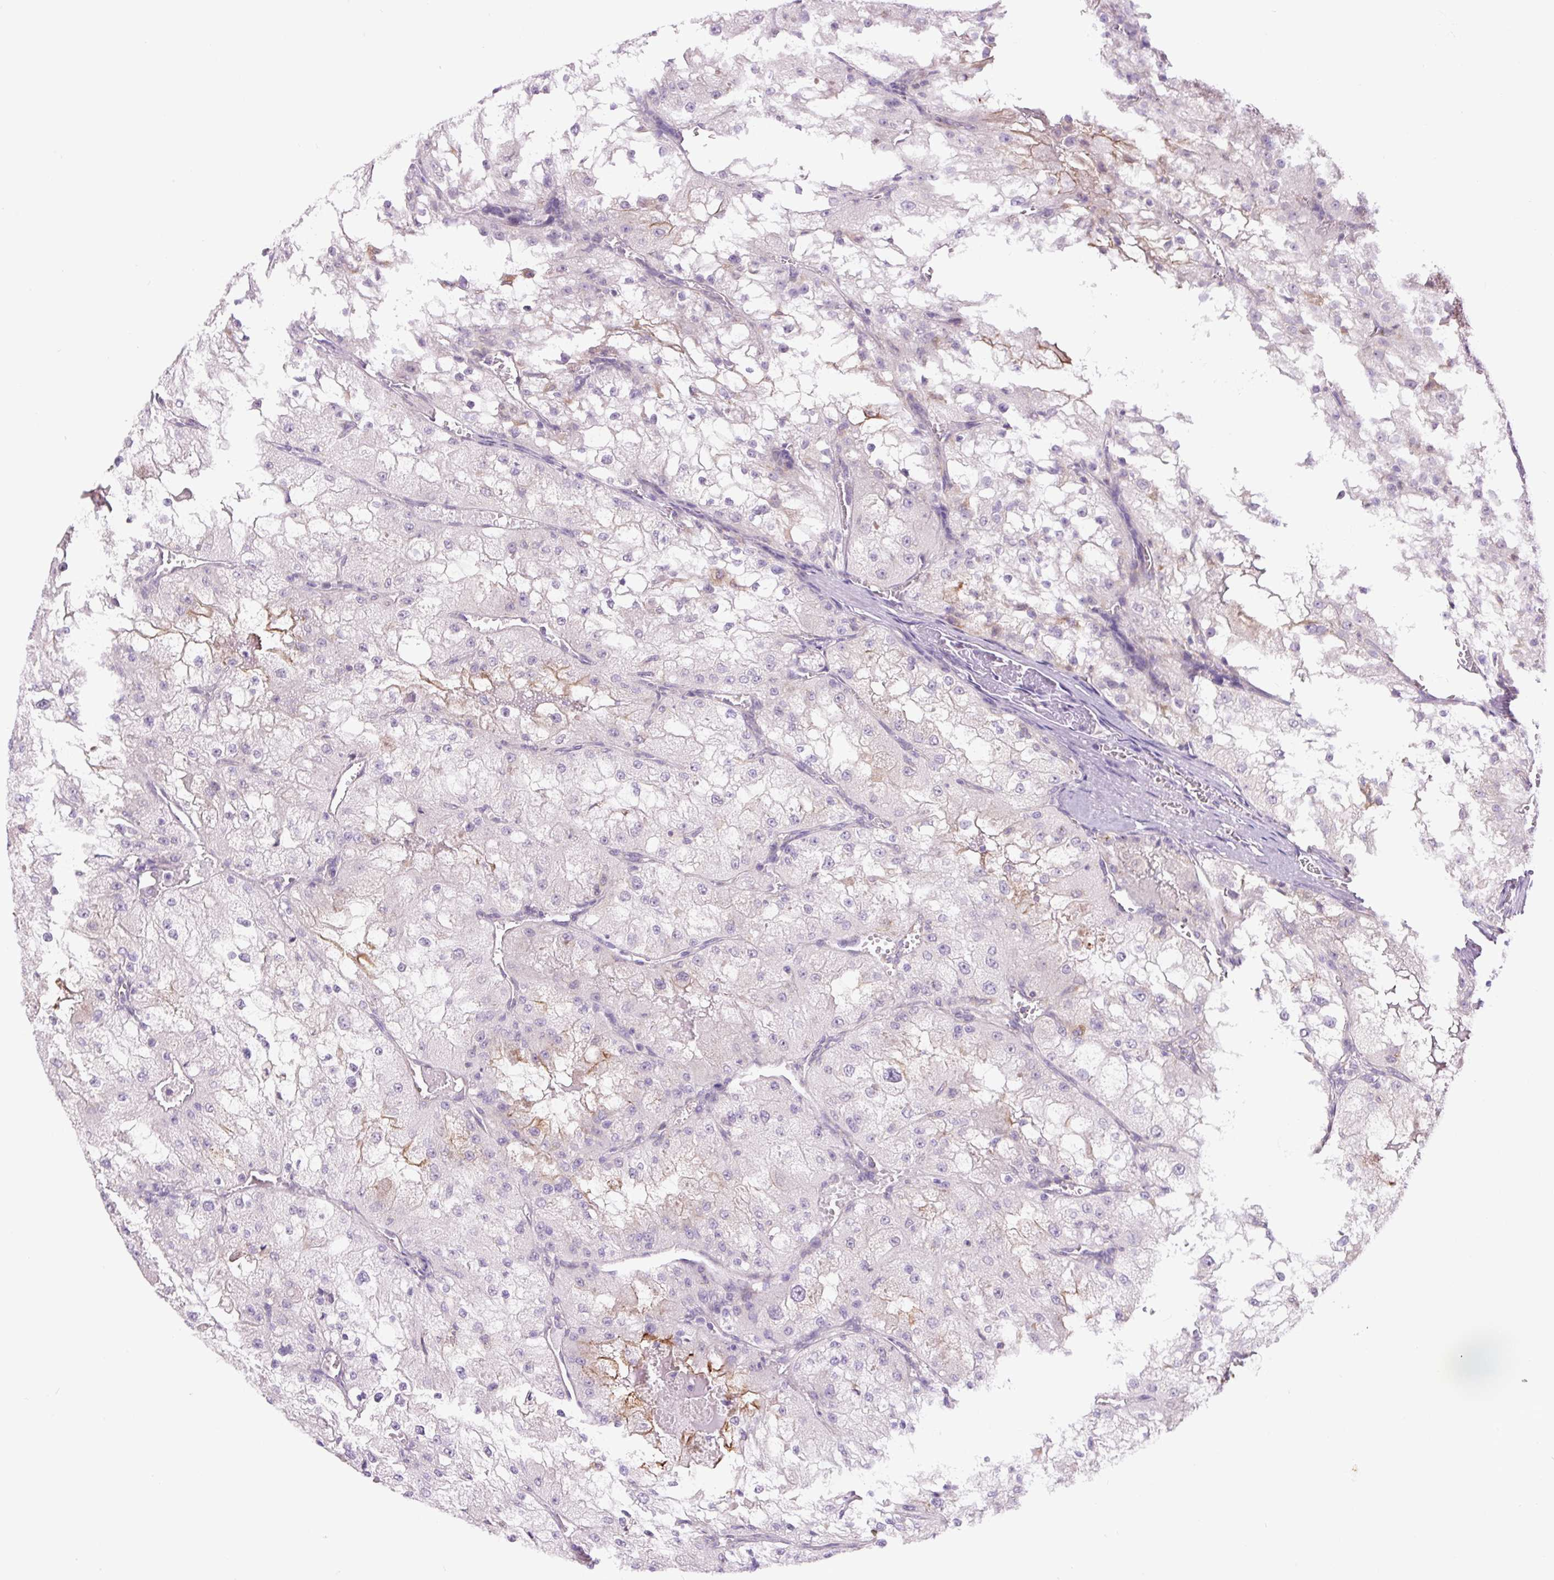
{"staining": {"intensity": "negative", "quantity": "none", "location": "none"}, "tissue": "renal cancer", "cell_type": "Tumor cells", "image_type": "cancer", "snomed": [{"axis": "morphology", "description": "Adenocarcinoma, NOS"}, {"axis": "topography", "description": "Kidney"}], "caption": "Immunohistochemistry (IHC) micrograph of human renal adenocarcinoma stained for a protein (brown), which demonstrates no expression in tumor cells.", "gene": "MINK1", "patient": {"sex": "female", "age": 74}}